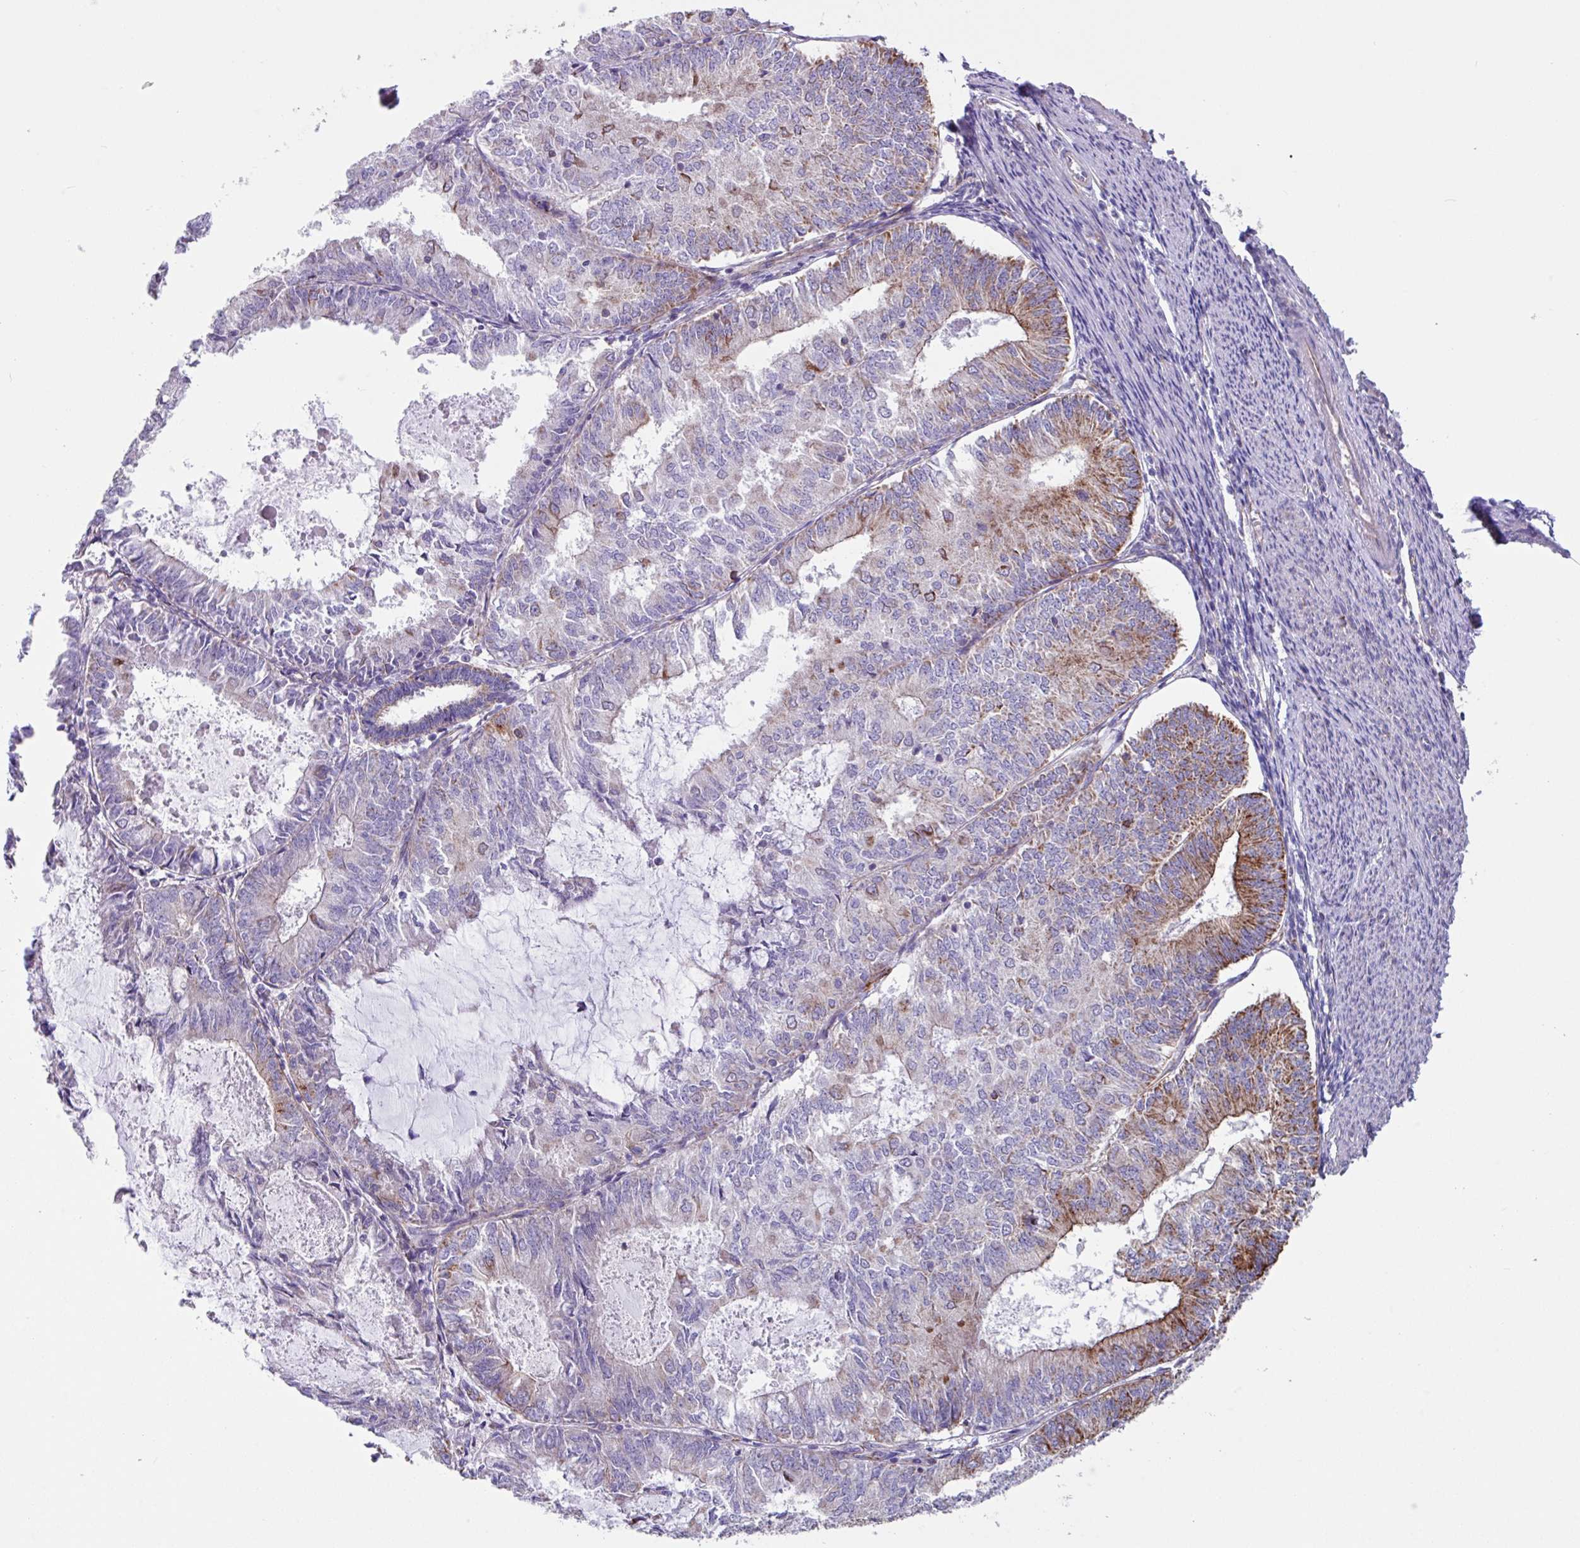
{"staining": {"intensity": "moderate", "quantity": "<25%", "location": "cytoplasmic/membranous"}, "tissue": "endometrial cancer", "cell_type": "Tumor cells", "image_type": "cancer", "snomed": [{"axis": "morphology", "description": "Adenocarcinoma, NOS"}, {"axis": "topography", "description": "Endometrium"}], "caption": "This photomicrograph shows IHC staining of adenocarcinoma (endometrial), with low moderate cytoplasmic/membranous expression in approximately <25% of tumor cells.", "gene": "OTULIN", "patient": {"sex": "female", "age": 57}}